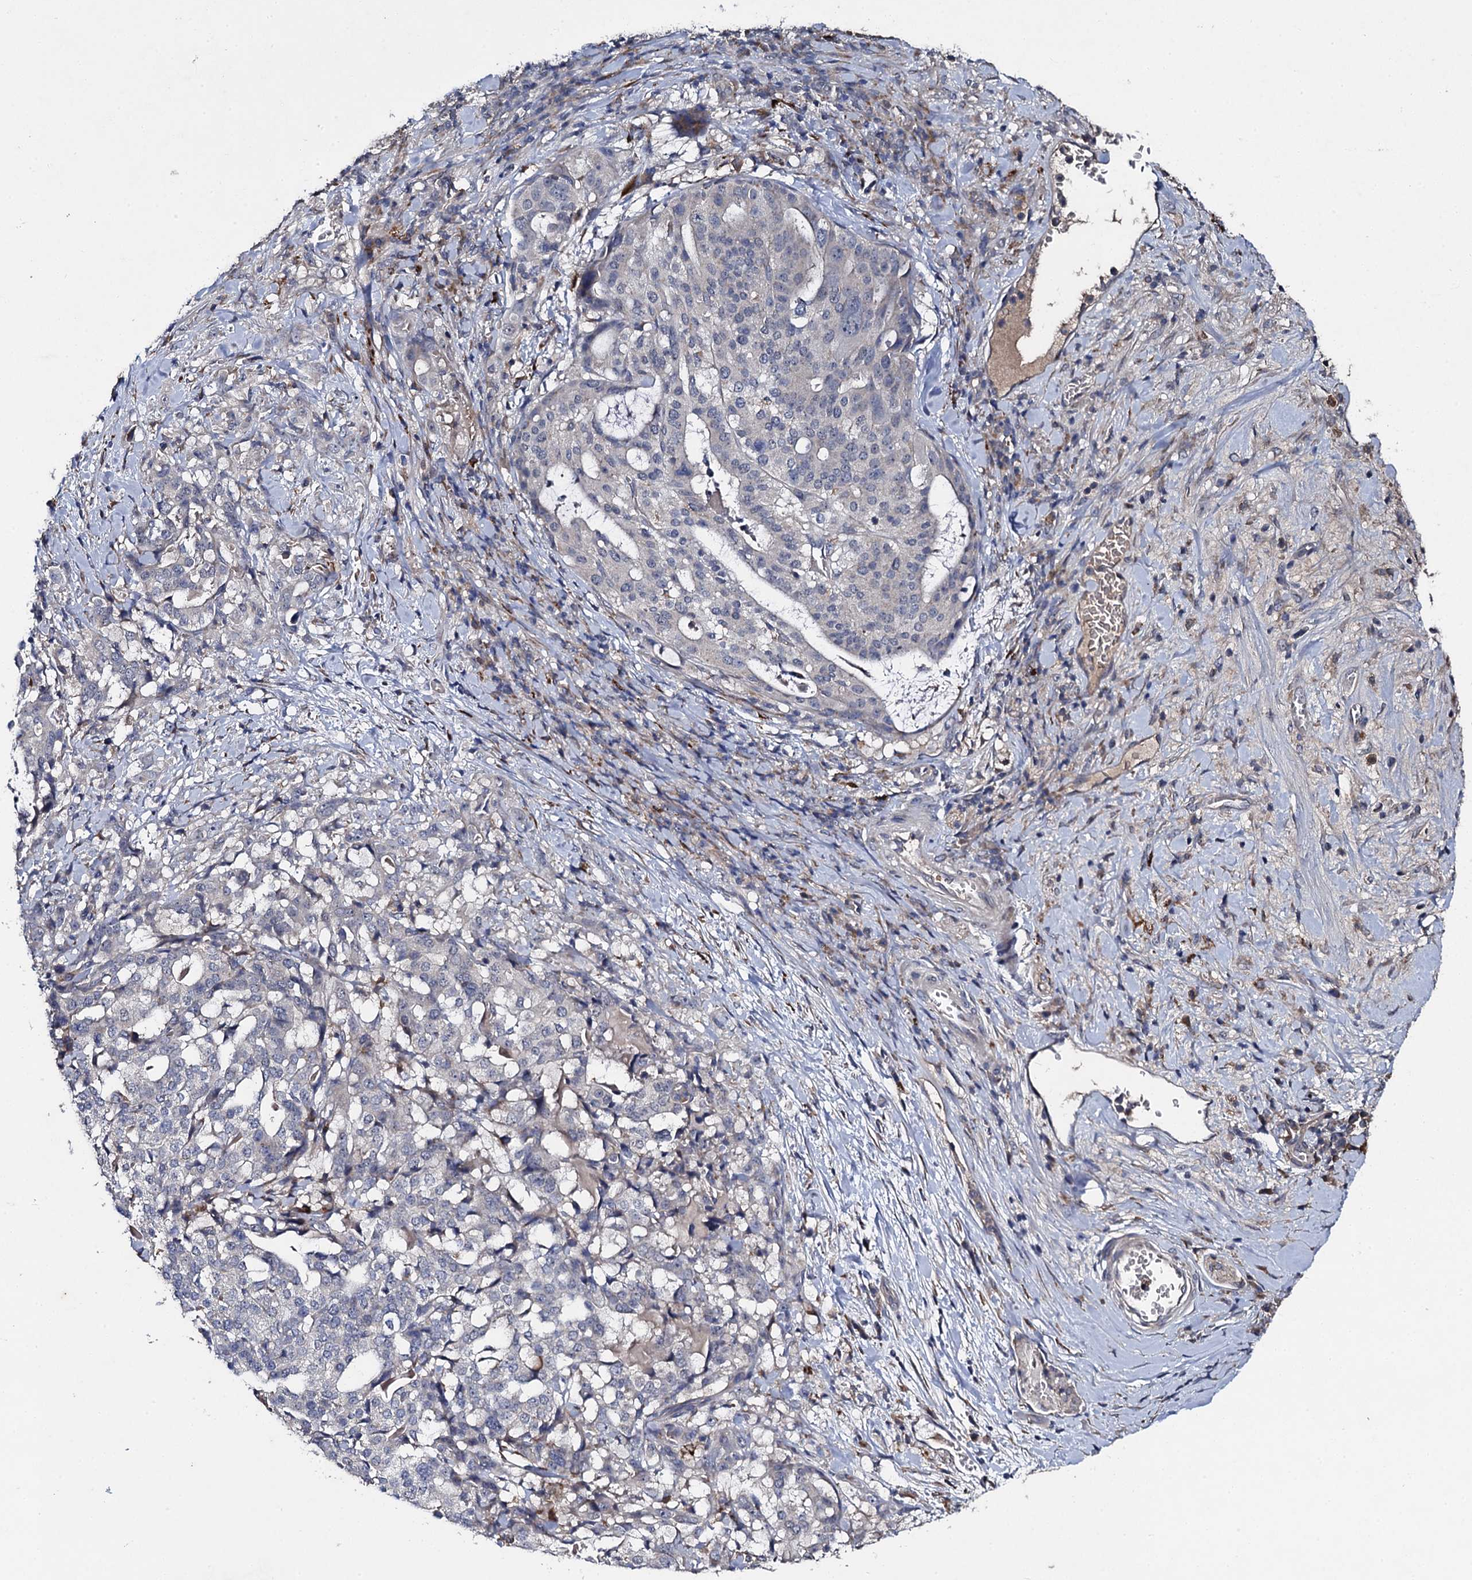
{"staining": {"intensity": "negative", "quantity": "none", "location": "none"}, "tissue": "stomach cancer", "cell_type": "Tumor cells", "image_type": "cancer", "snomed": [{"axis": "morphology", "description": "Adenocarcinoma, NOS"}, {"axis": "topography", "description": "Stomach"}], "caption": "DAB immunohistochemical staining of human stomach adenocarcinoma exhibits no significant positivity in tumor cells. (DAB (3,3'-diaminobenzidine) IHC with hematoxylin counter stain).", "gene": "LRRC28", "patient": {"sex": "male", "age": 48}}